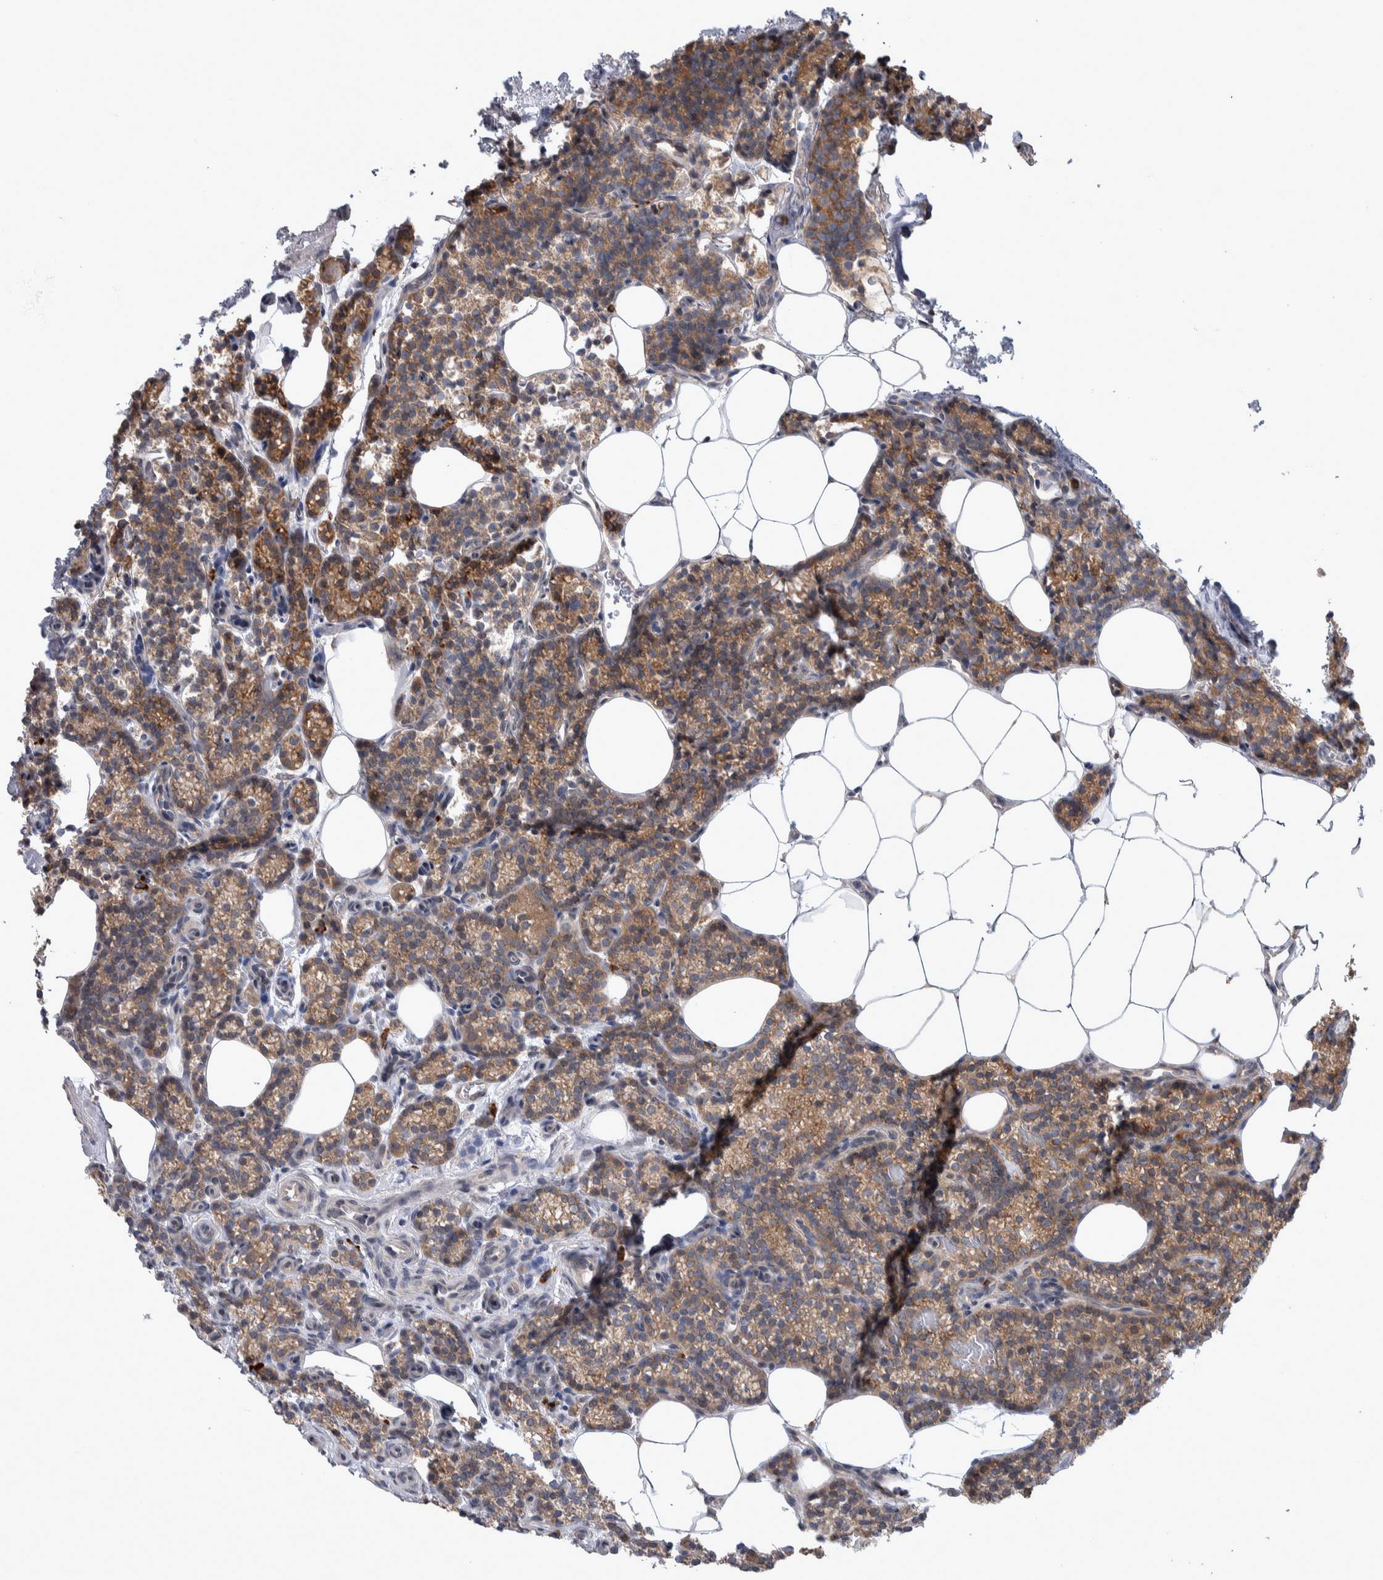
{"staining": {"intensity": "moderate", "quantity": ">75%", "location": "cytoplasmic/membranous"}, "tissue": "parathyroid gland", "cell_type": "Glandular cells", "image_type": "normal", "snomed": [{"axis": "morphology", "description": "Normal tissue, NOS"}, {"axis": "topography", "description": "Parathyroid gland"}], "caption": "Human parathyroid gland stained with a brown dye reveals moderate cytoplasmic/membranous positive expression in approximately >75% of glandular cells.", "gene": "IBTK", "patient": {"sex": "male", "age": 58}}